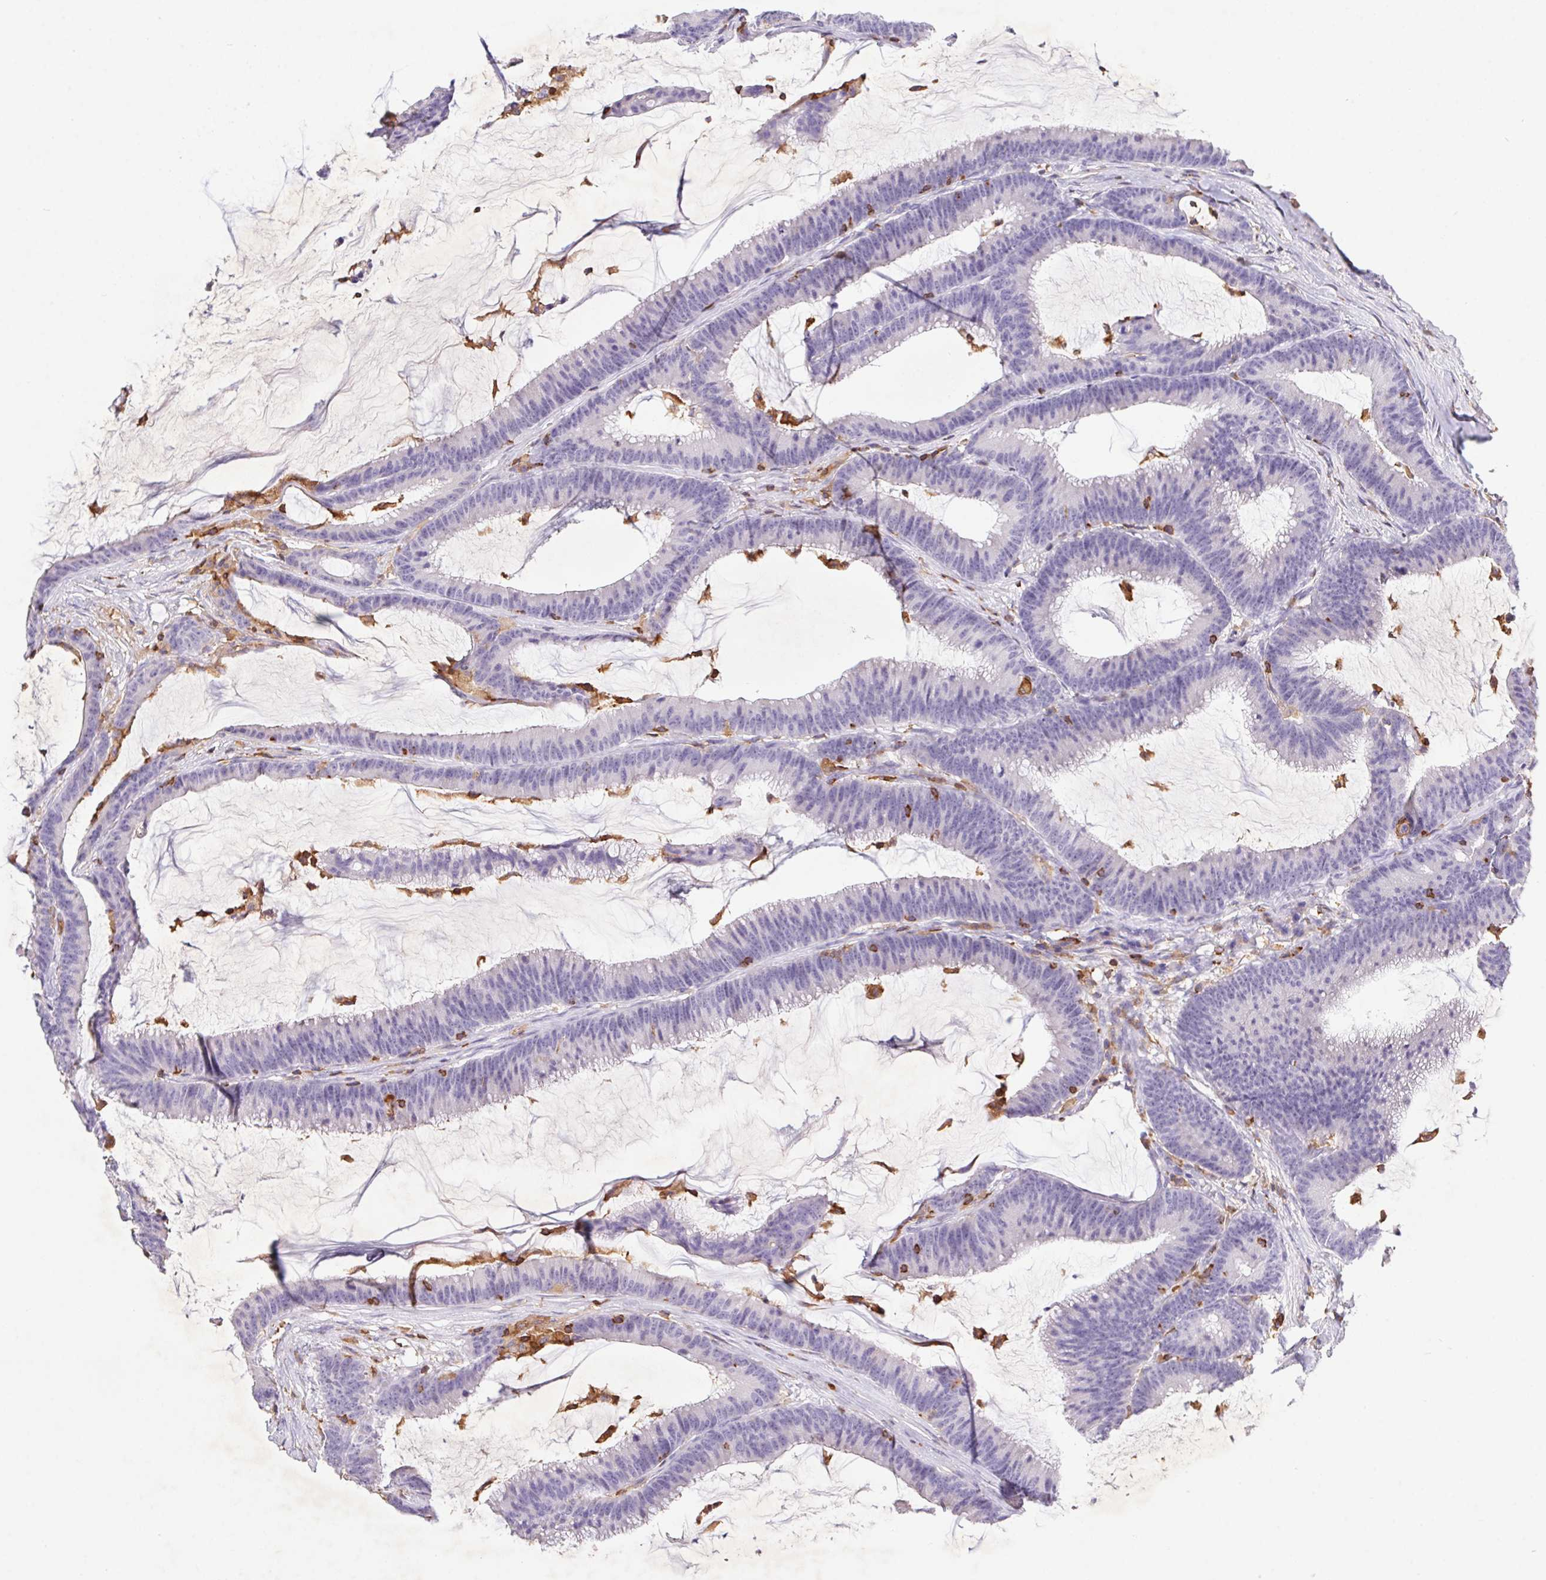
{"staining": {"intensity": "negative", "quantity": "none", "location": "none"}, "tissue": "colorectal cancer", "cell_type": "Tumor cells", "image_type": "cancer", "snomed": [{"axis": "morphology", "description": "Adenocarcinoma, NOS"}, {"axis": "topography", "description": "Colon"}], "caption": "High power microscopy histopathology image of an immunohistochemistry (IHC) photomicrograph of adenocarcinoma (colorectal), revealing no significant staining in tumor cells.", "gene": "APBB1IP", "patient": {"sex": "female", "age": 78}}